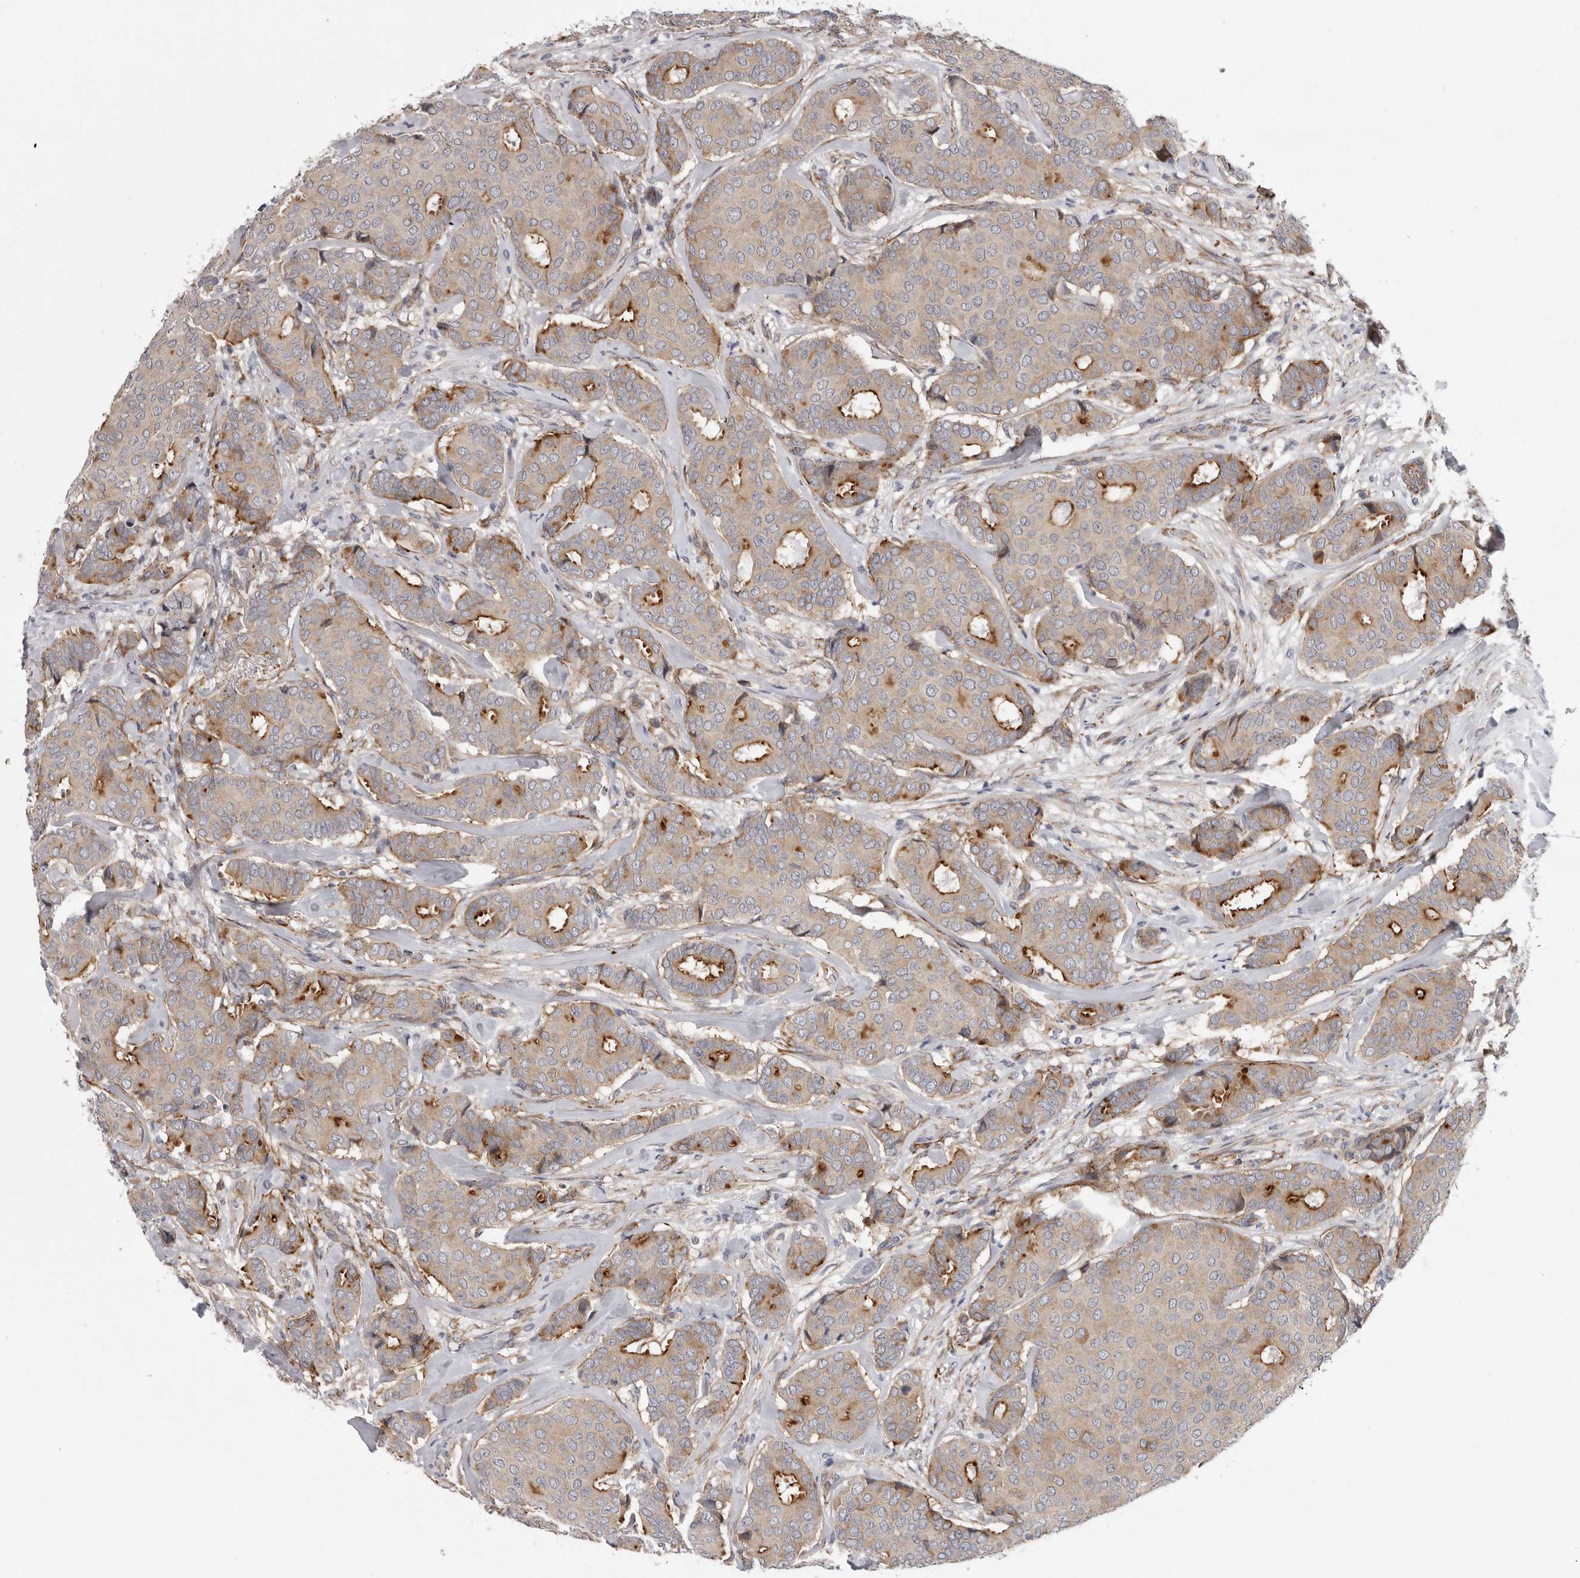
{"staining": {"intensity": "moderate", "quantity": ">75%", "location": "cytoplasmic/membranous"}, "tissue": "breast cancer", "cell_type": "Tumor cells", "image_type": "cancer", "snomed": [{"axis": "morphology", "description": "Duct carcinoma"}, {"axis": "topography", "description": "Breast"}], "caption": "IHC (DAB) staining of human intraductal carcinoma (breast) demonstrates moderate cytoplasmic/membranous protein expression in approximately >75% of tumor cells.", "gene": "ATXN3L", "patient": {"sex": "female", "age": 75}}